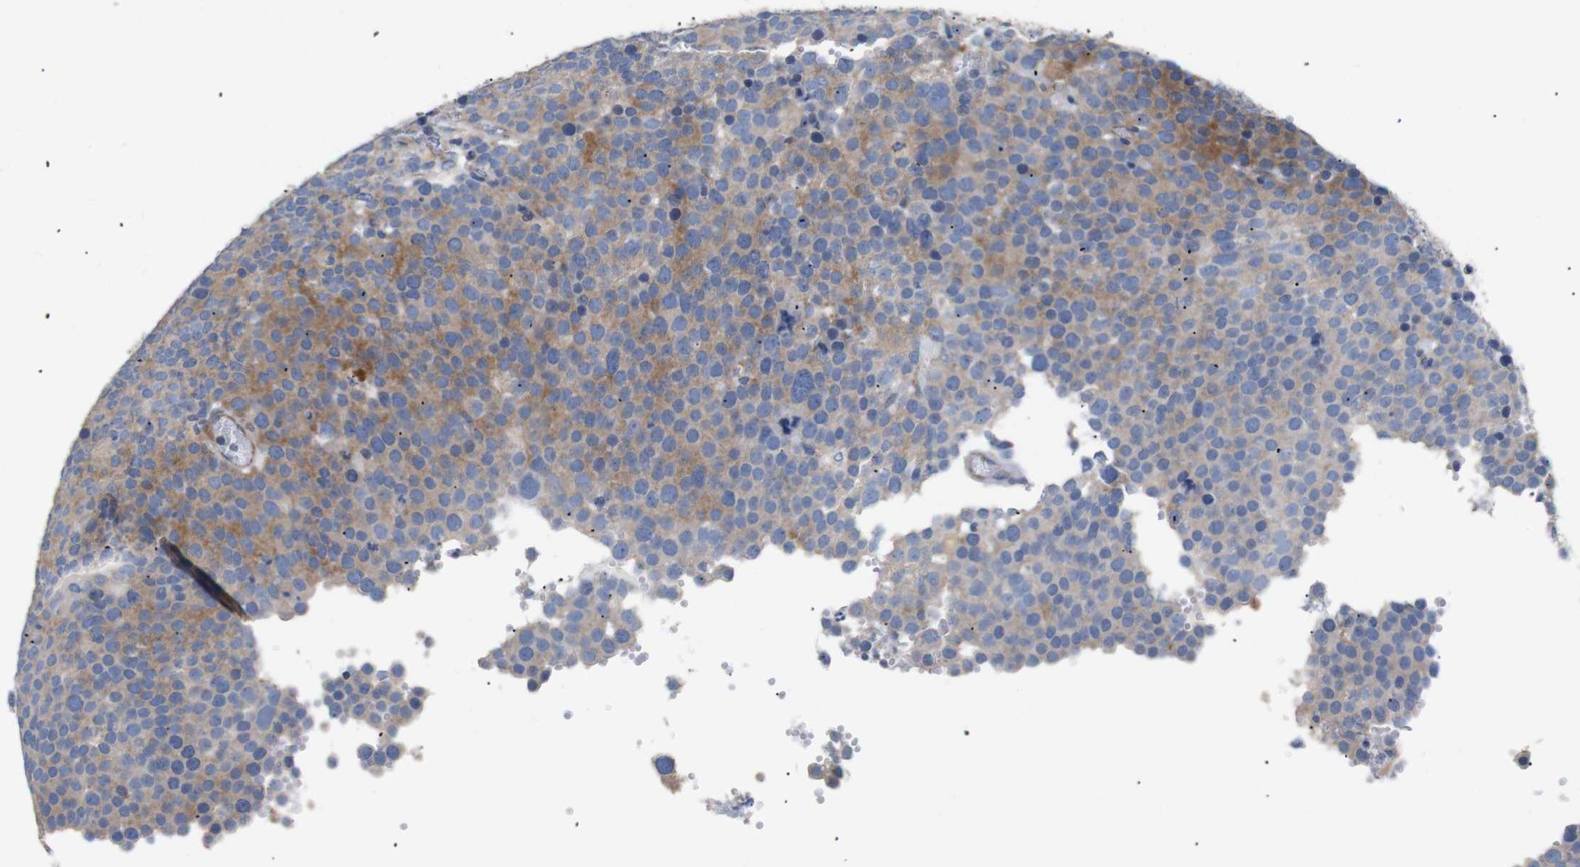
{"staining": {"intensity": "moderate", "quantity": "25%-75%", "location": "cytoplasmic/membranous"}, "tissue": "testis cancer", "cell_type": "Tumor cells", "image_type": "cancer", "snomed": [{"axis": "morphology", "description": "Normal tissue, NOS"}, {"axis": "morphology", "description": "Seminoma, NOS"}, {"axis": "topography", "description": "Testis"}], "caption": "Human testis cancer stained with a protein marker exhibits moderate staining in tumor cells.", "gene": "TRIM5", "patient": {"sex": "male", "age": 71}}